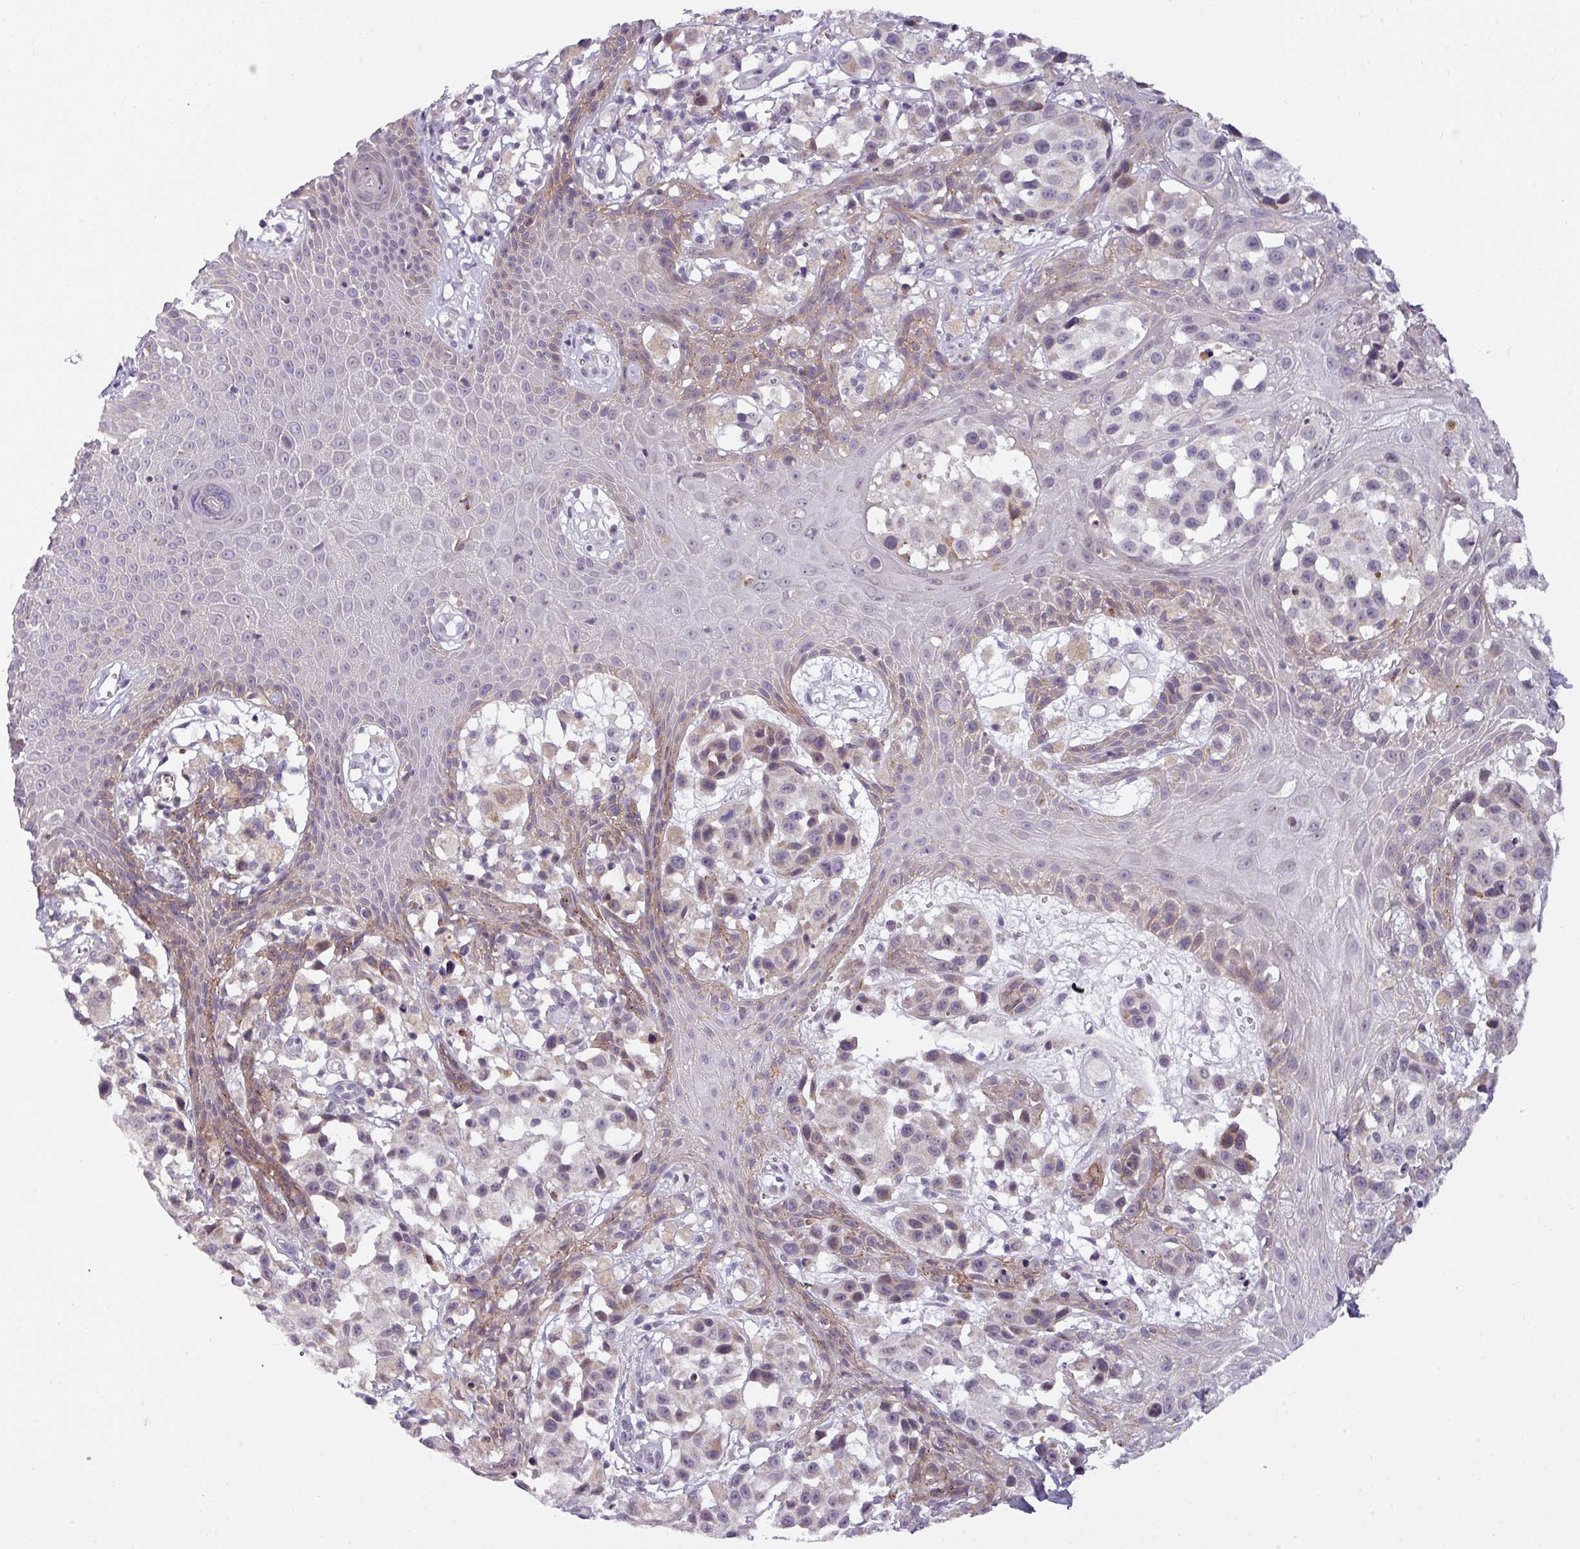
{"staining": {"intensity": "weak", "quantity": "<25%", "location": "cytoplasmic/membranous"}, "tissue": "melanoma", "cell_type": "Tumor cells", "image_type": "cancer", "snomed": [{"axis": "morphology", "description": "Malignant melanoma, NOS"}, {"axis": "topography", "description": "Skin"}], "caption": "A high-resolution image shows immunohistochemistry staining of melanoma, which exhibits no significant expression in tumor cells.", "gene": "C2orf68", "patient": {"sex": "male", "age": 39}}